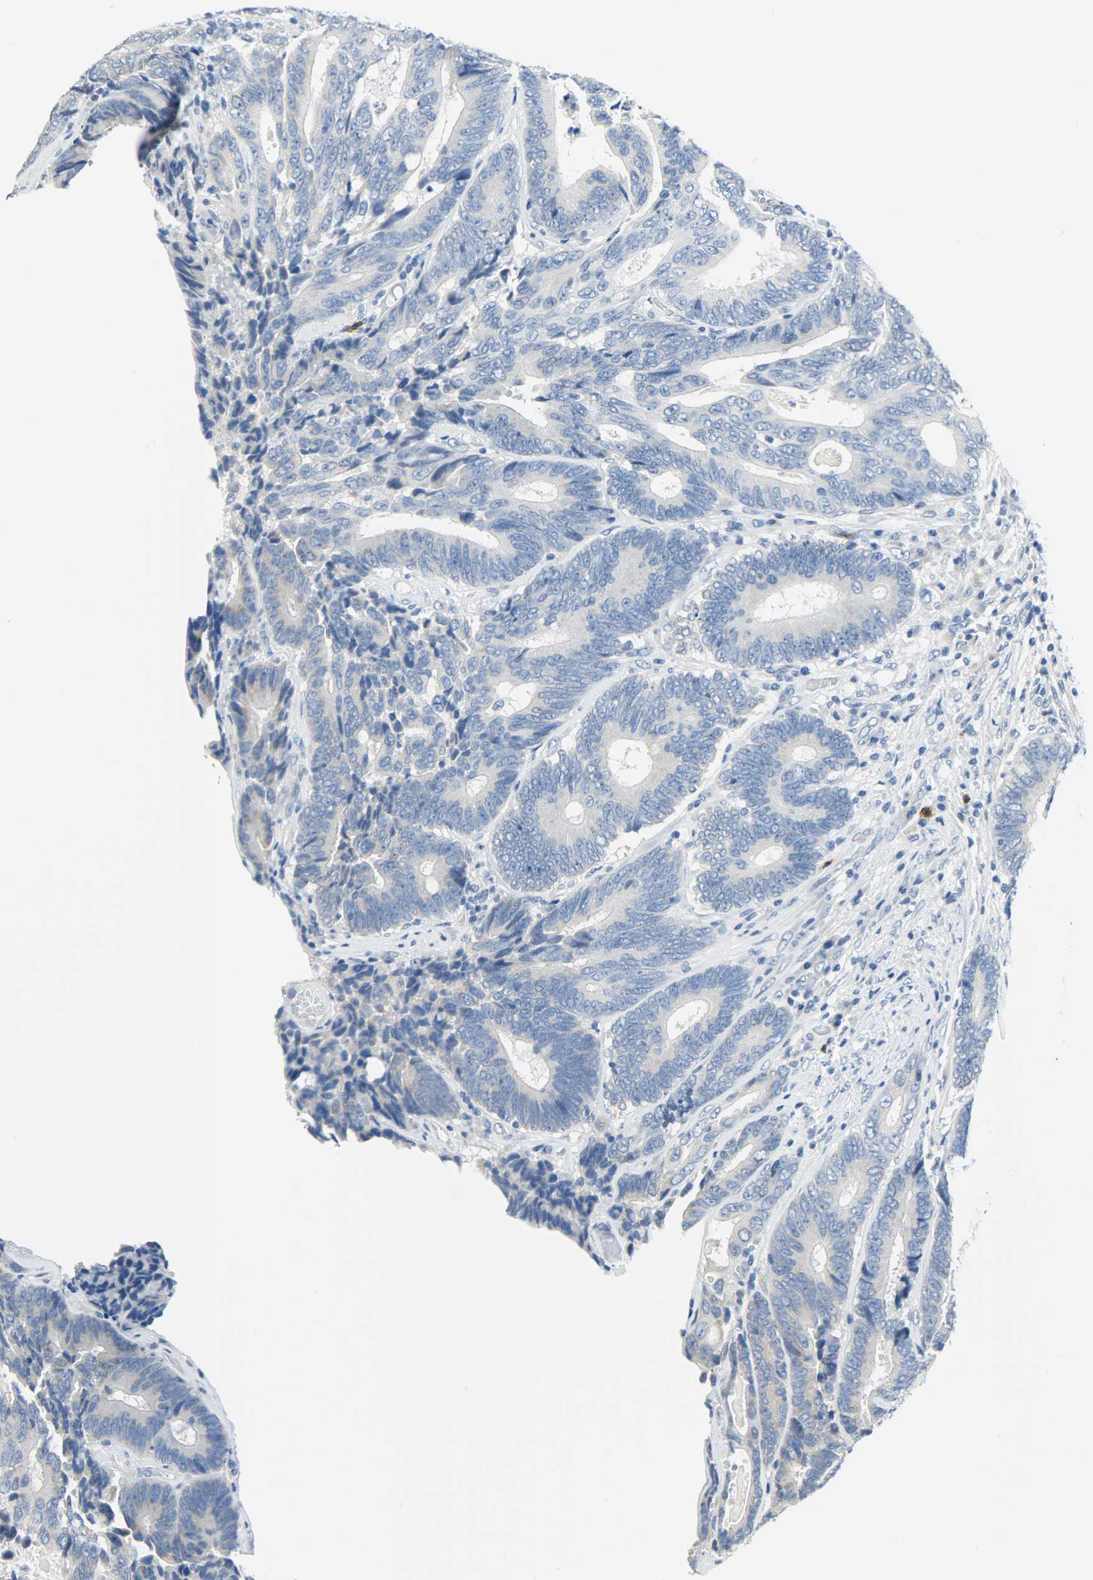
{"staining": {"intensity": "negative", "quantity": "none", "location": "none"}, "tissue": "colorectal cancer", "cell_type": "Tumor cells", "image_type": "cancer", "snomed": [{"axis": "morphology", "description": "Adenocarcinoma, NOS"}, {"axis": "topography", "description": "Colon"}], "caption": "This is an immunohistochemistry (IHC) histopathology image of human colorectal cancer. There is no expression in tumor cells.", "gene": "CEBPE", "patient": {"sex": "female", "age": 78}}